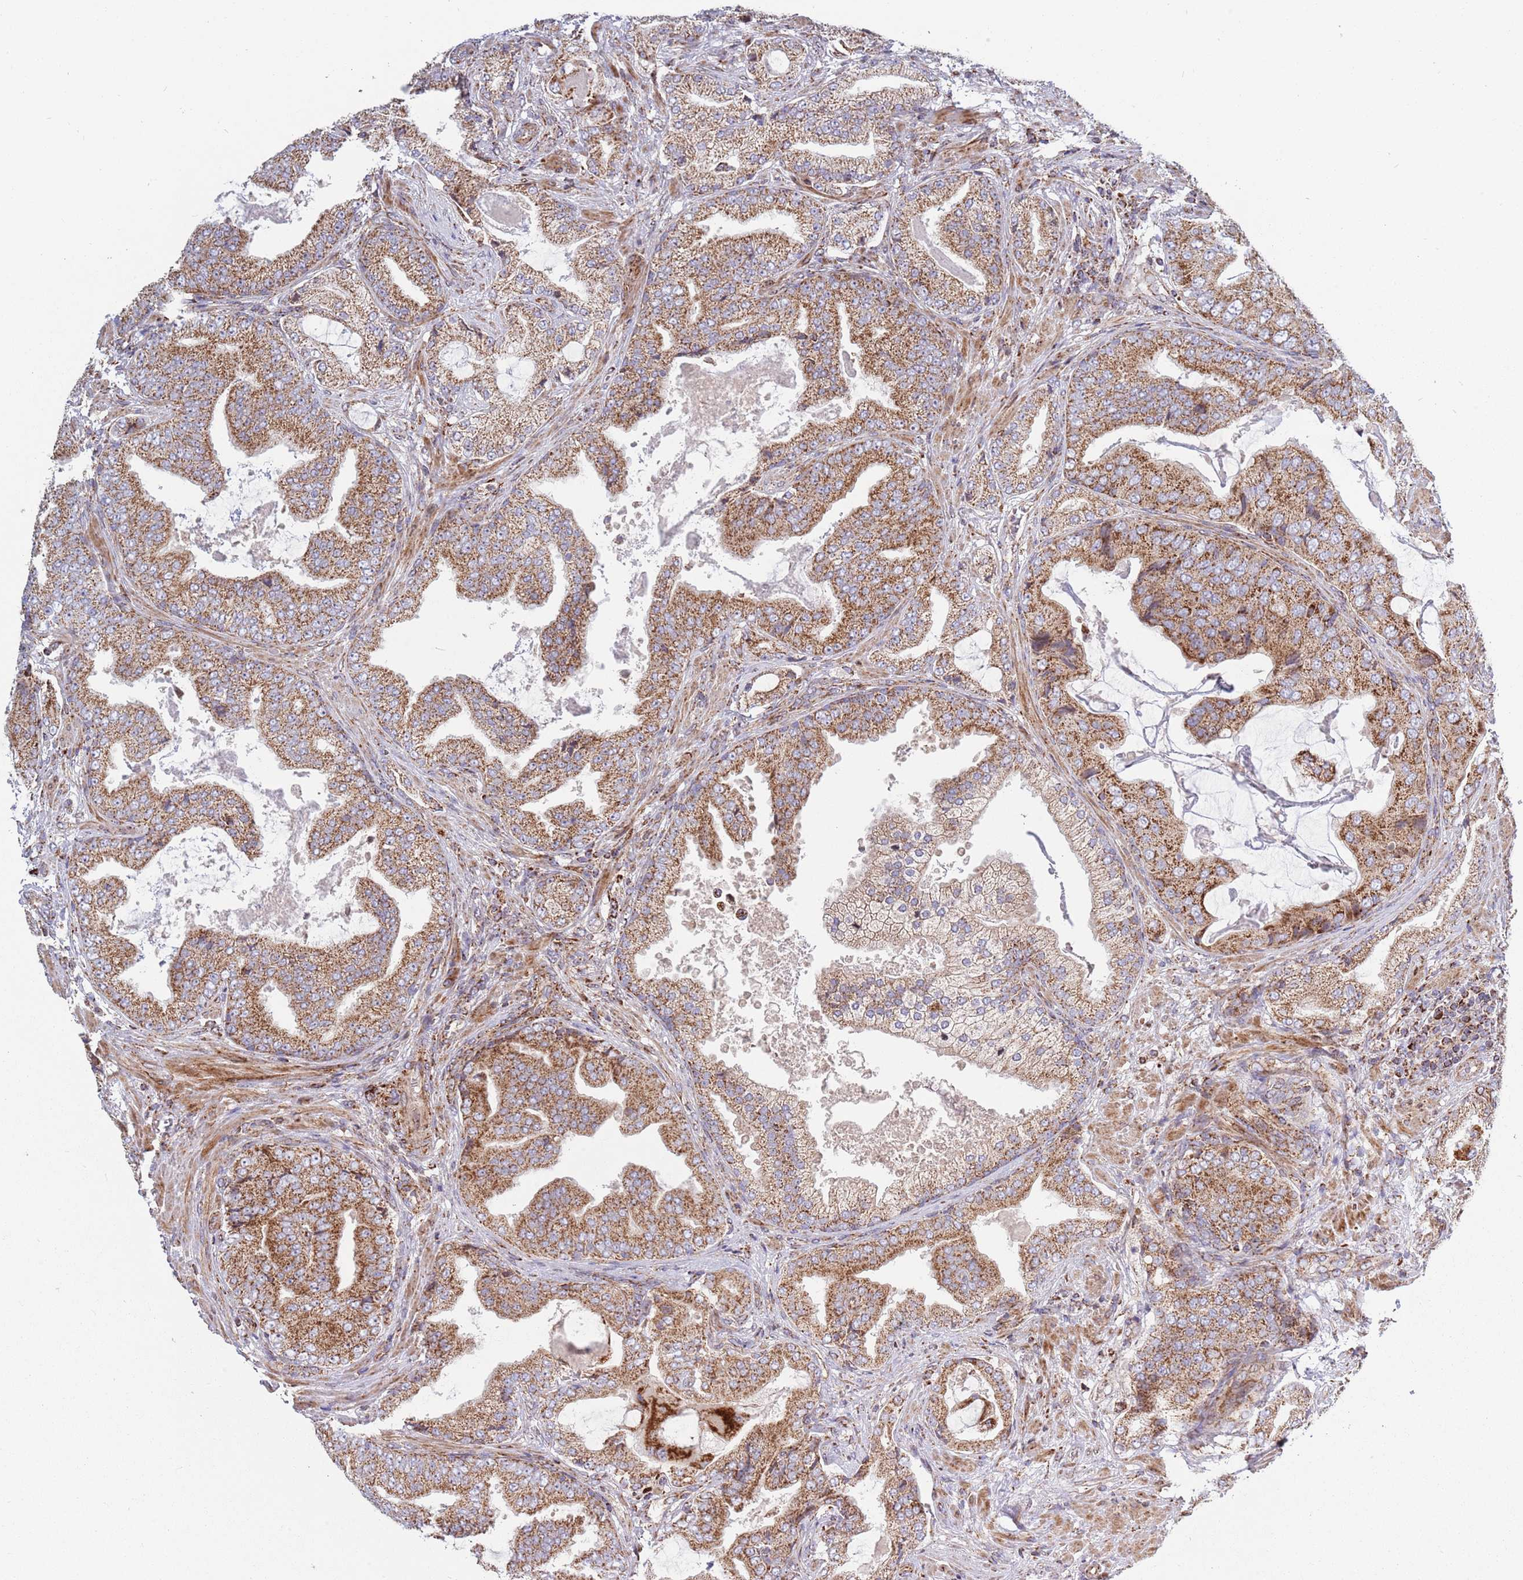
{"staining": {"intensity": "moderate", "quantity": ">75%", "location": "cytoplasmic/membranous"}, "tissue": "prostate cancer", "cell_type": "Tumor cells", "image_type": "cancer", "snomed": [{"axis": "morphology", "description": "Adenocarcinoma, High grade"}, {"axis": "topography", "description": "Prostate"}], "caption": "IHC (DAB (3,3'-diaminobenzidine)) staining of human prostate high-grade adenocarcinoma exhibits moderate cytoplasmic/membranous protein positivity in approximately >75% of tumor cells. Using DAB (brown) and hematoxylin (blue) stains, captured at high magnification using brightfield microscopy.", "gene": "ATP5PD", "patient": {"sex": "male", "age": 68}}